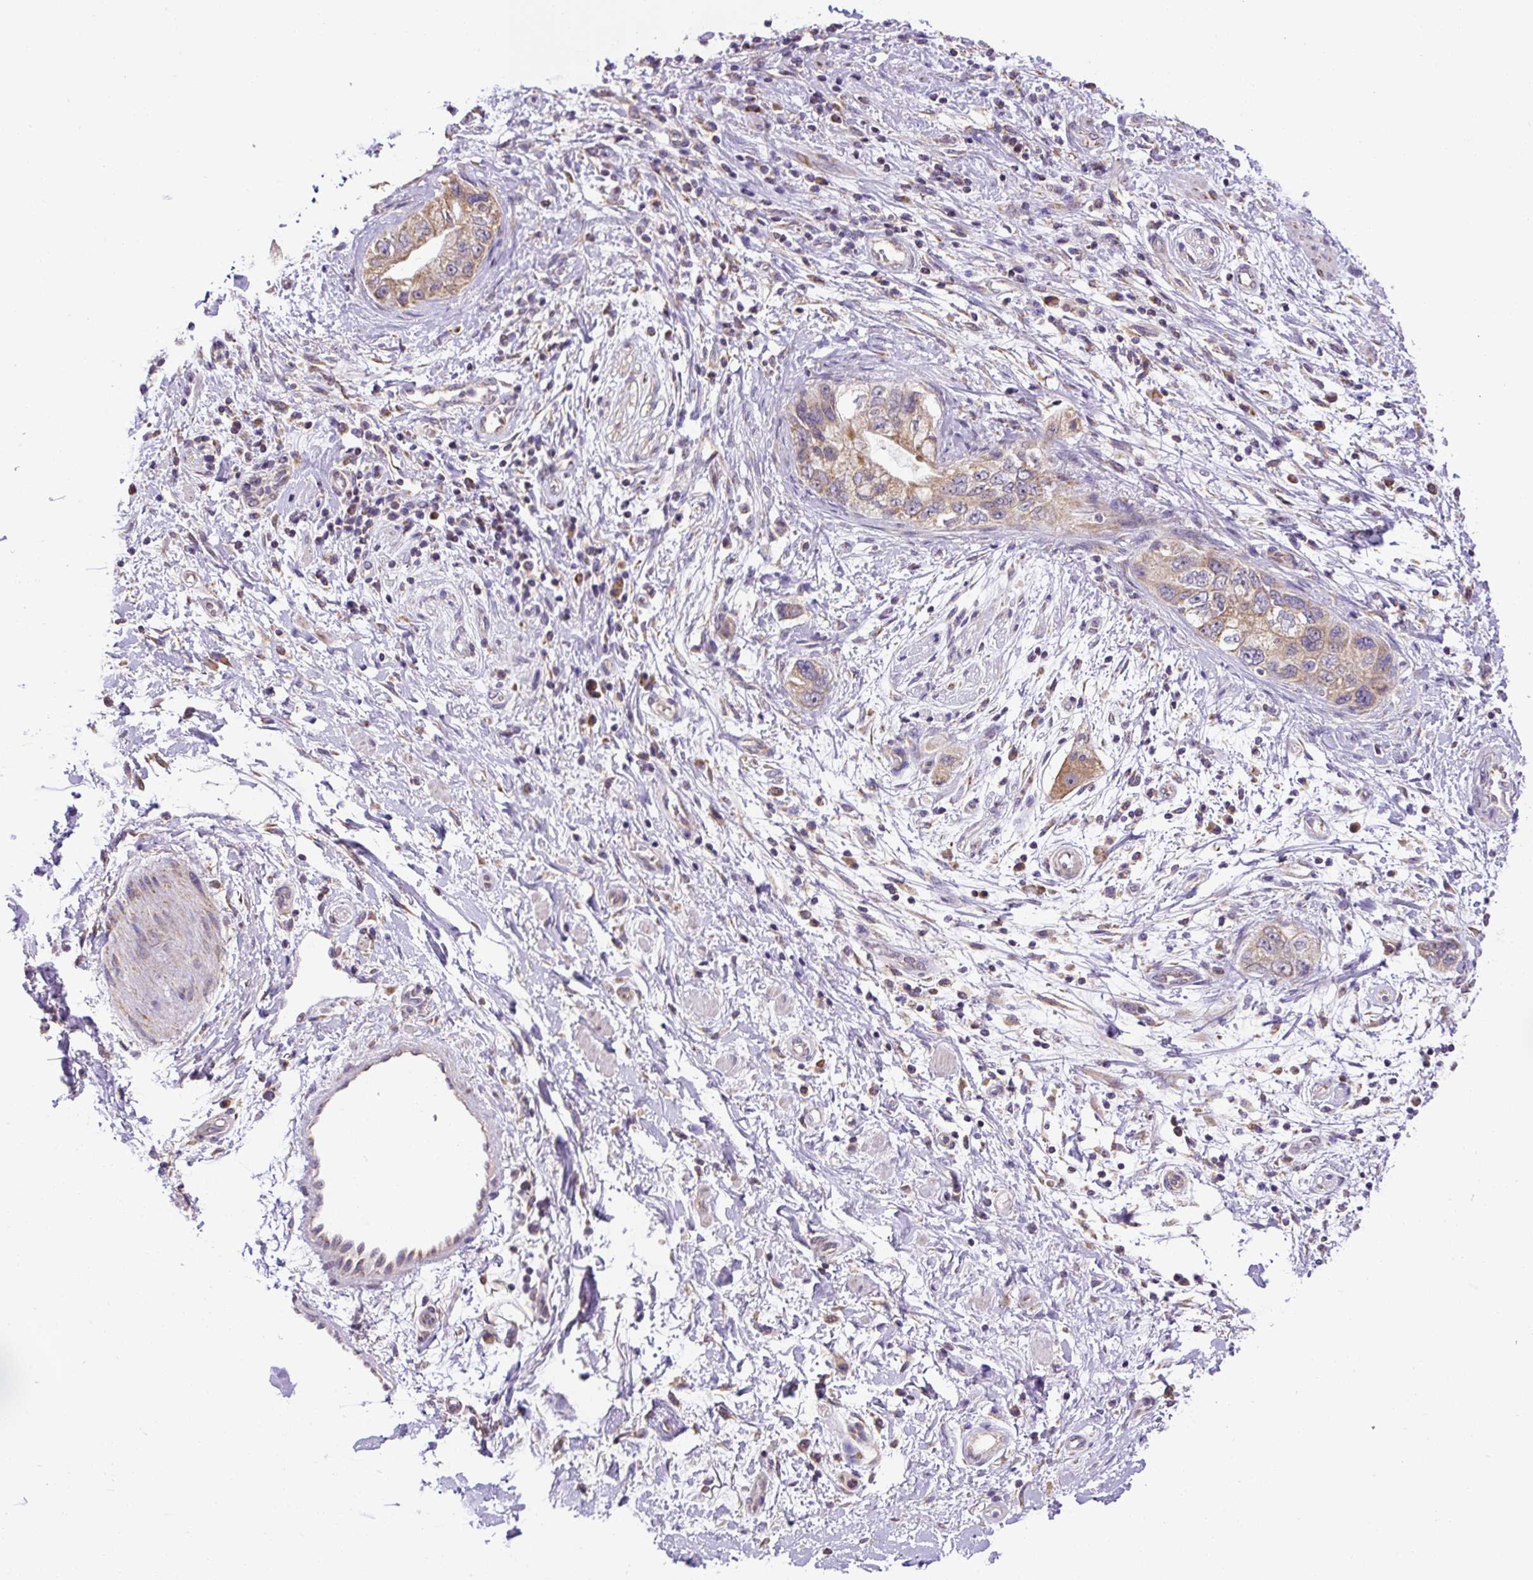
{"staining": {"intensity": "moderate", "quantity": ">75%", "location": "cytoplasmic/membranous"}, "tissue": "pancreatic cancer", "cell_type": "Tumor cells", "image_type": "cancer", "snomed": [{"axis": "morphology", "description": "Adenocarcinoma, NOS"}, {"axis": "topography", "description": "Pancreas"}], "caption": "The histopathology image shows a brown stain indicating the presence of a protein in the cytoplasmic/membranous of tumor cells in pancreatic cancer (adenocarcinoma).", "gene": "MFSD9", "patient": {"sex": "female", "age": 73}}